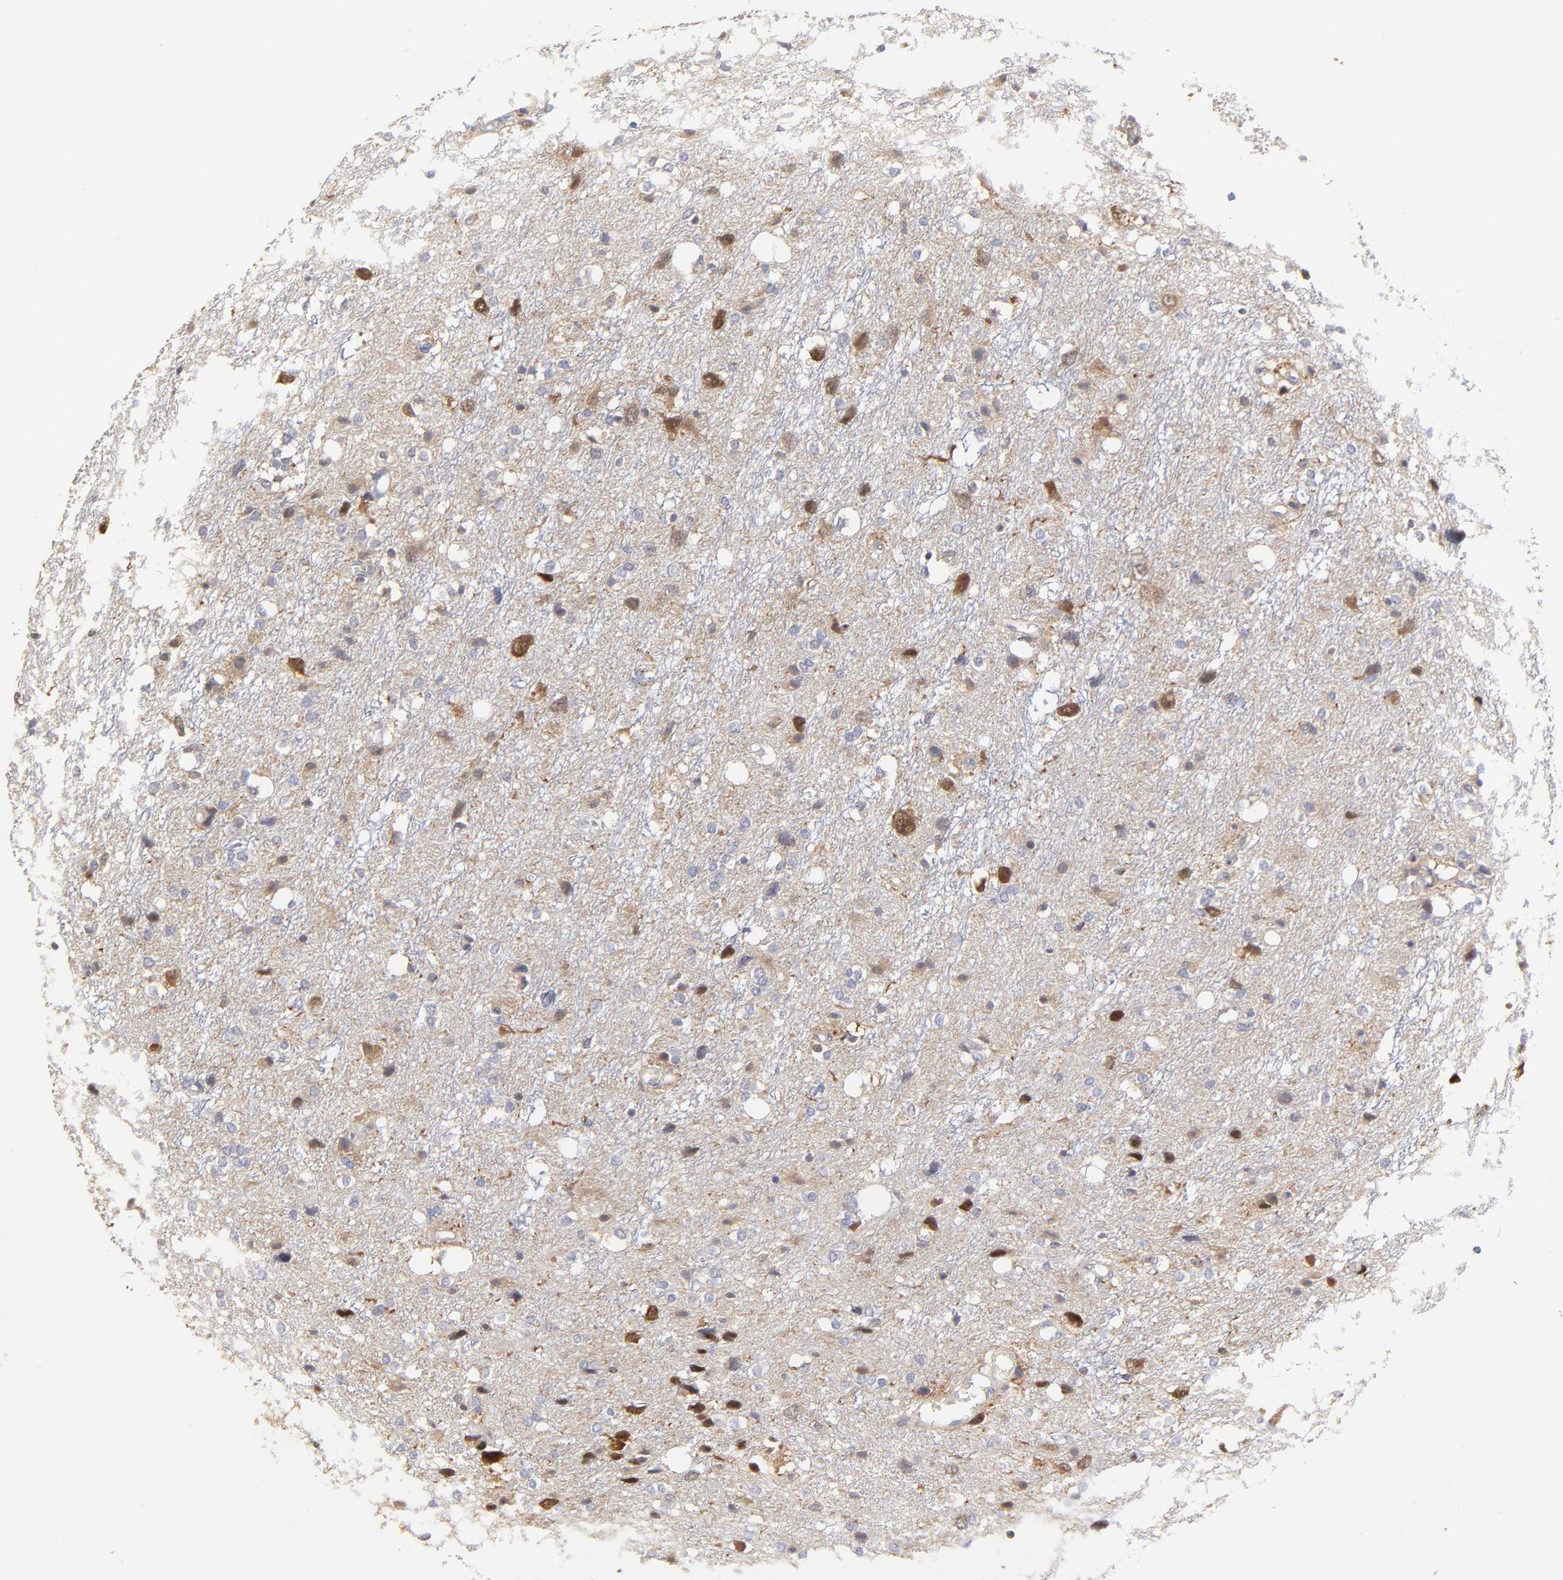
{"staining": {"intensity": "moderate", "quantity": "<25%", "location": "cytoplasmic/membranous"}, "tissue": "glioma", "cell_type": "Tumor cells", "image_type": "cancer", "snomed": [{"axis": "morphology", "description": "Glioma, malignant, High grade"}, {"axis": "topography", "description": "Brain"}], "caption": "IHC of glioma displays low levels of moderate cytoplasmic/membranous positivity in approximately <25% of tumor cells. (brown staining indicates protein expression, while blue staining denotes nuclei).", "gene": "CASP3", "patient": {"sex": "female", "age": 59}}